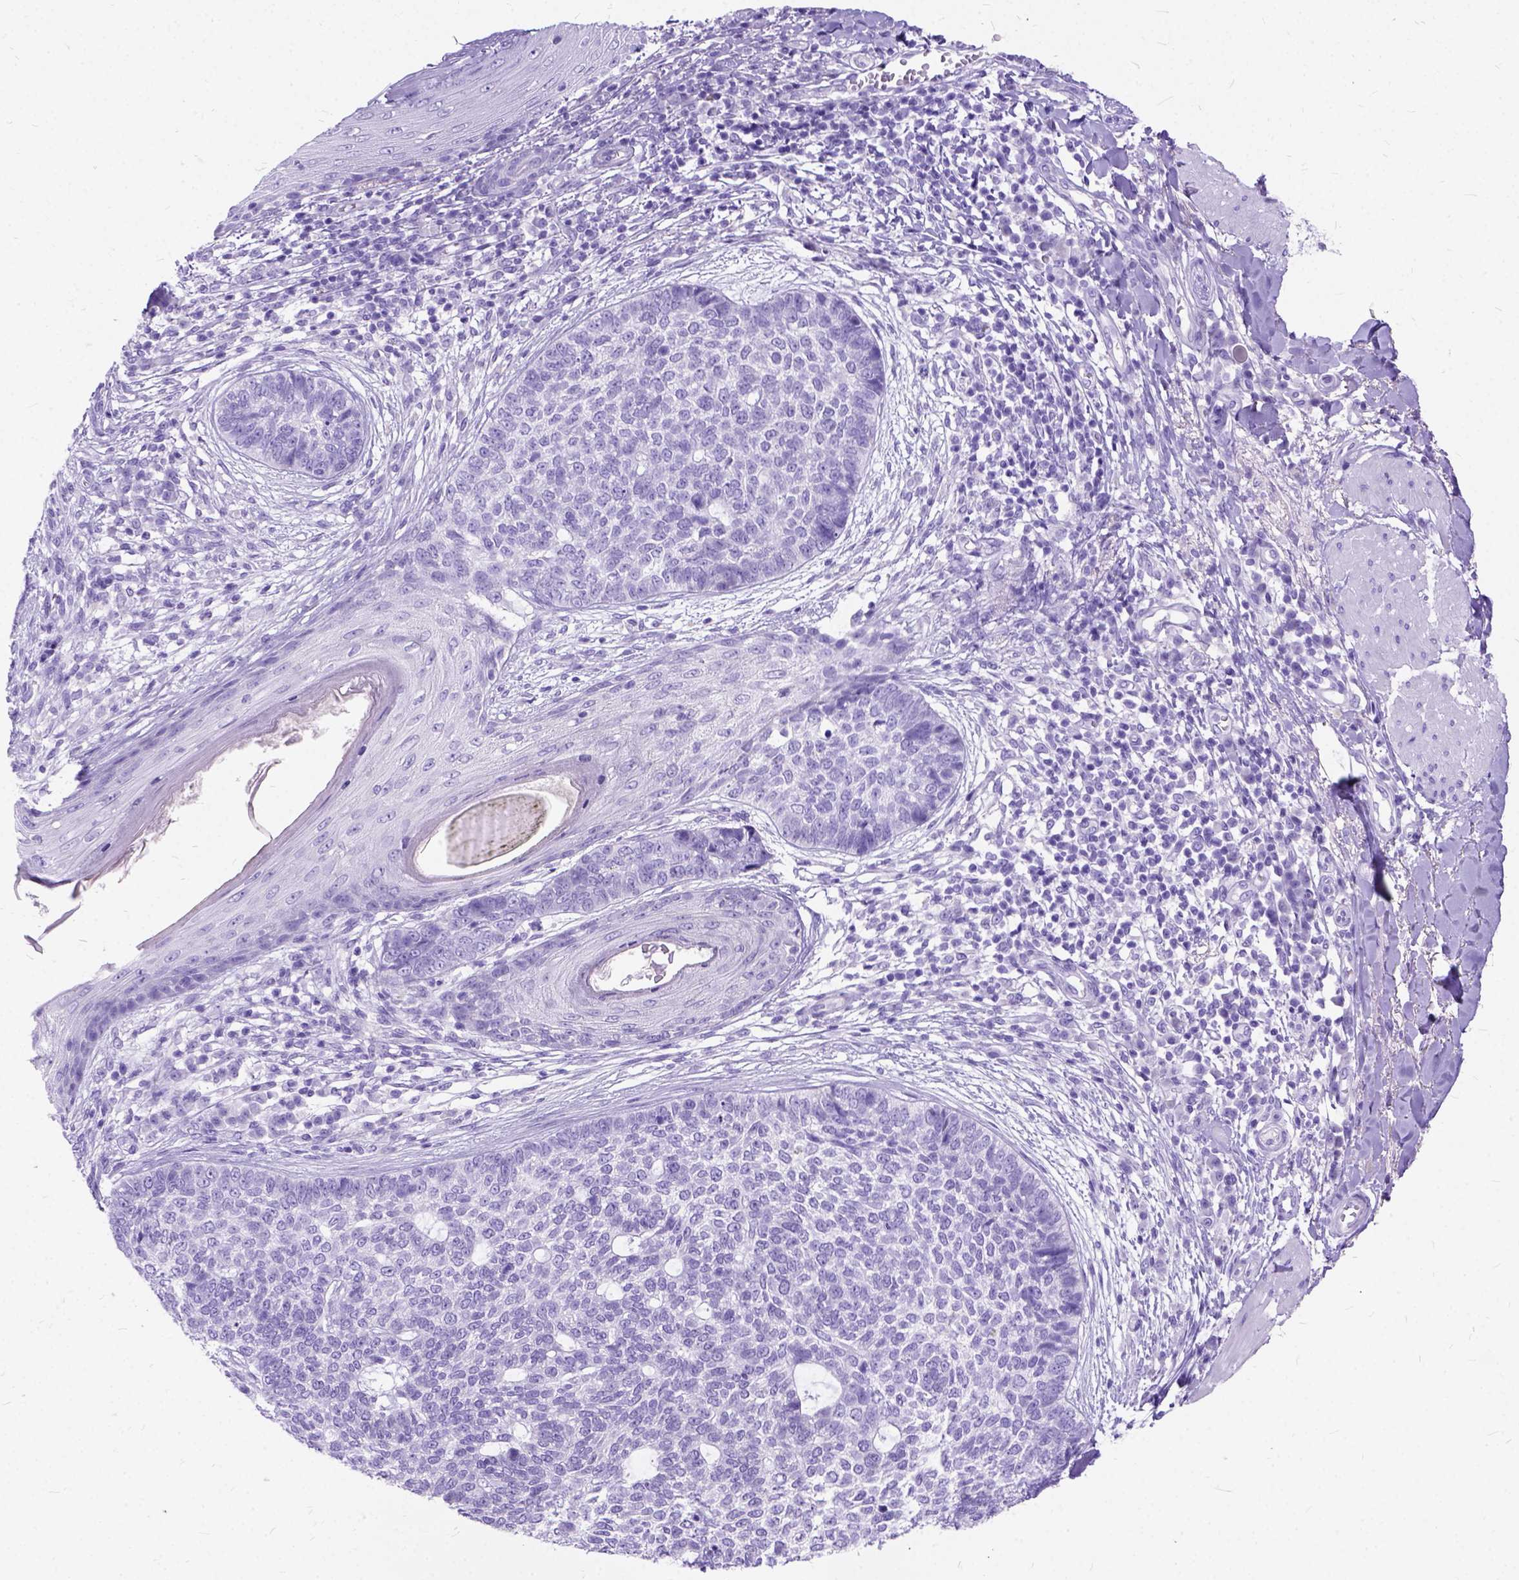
{"staining": {"intensity": "negative", "quantity": "none", "location": "none"}, "tissue": "skin cancer", "cell_type": "Tumor cells", "image_type": "cancer", "snomed": [{"axis": "morphology", "description": "Basal cell carcinoma"}, {"axis": "topography", "description": "Skin"}], "caption": "Skin cancer stained for a protein using immunohistochemistry (IHC) displays no staining tumor cells.", "gene": "C1QTNF3", "patient": {"sex": "female", "age": 69}}